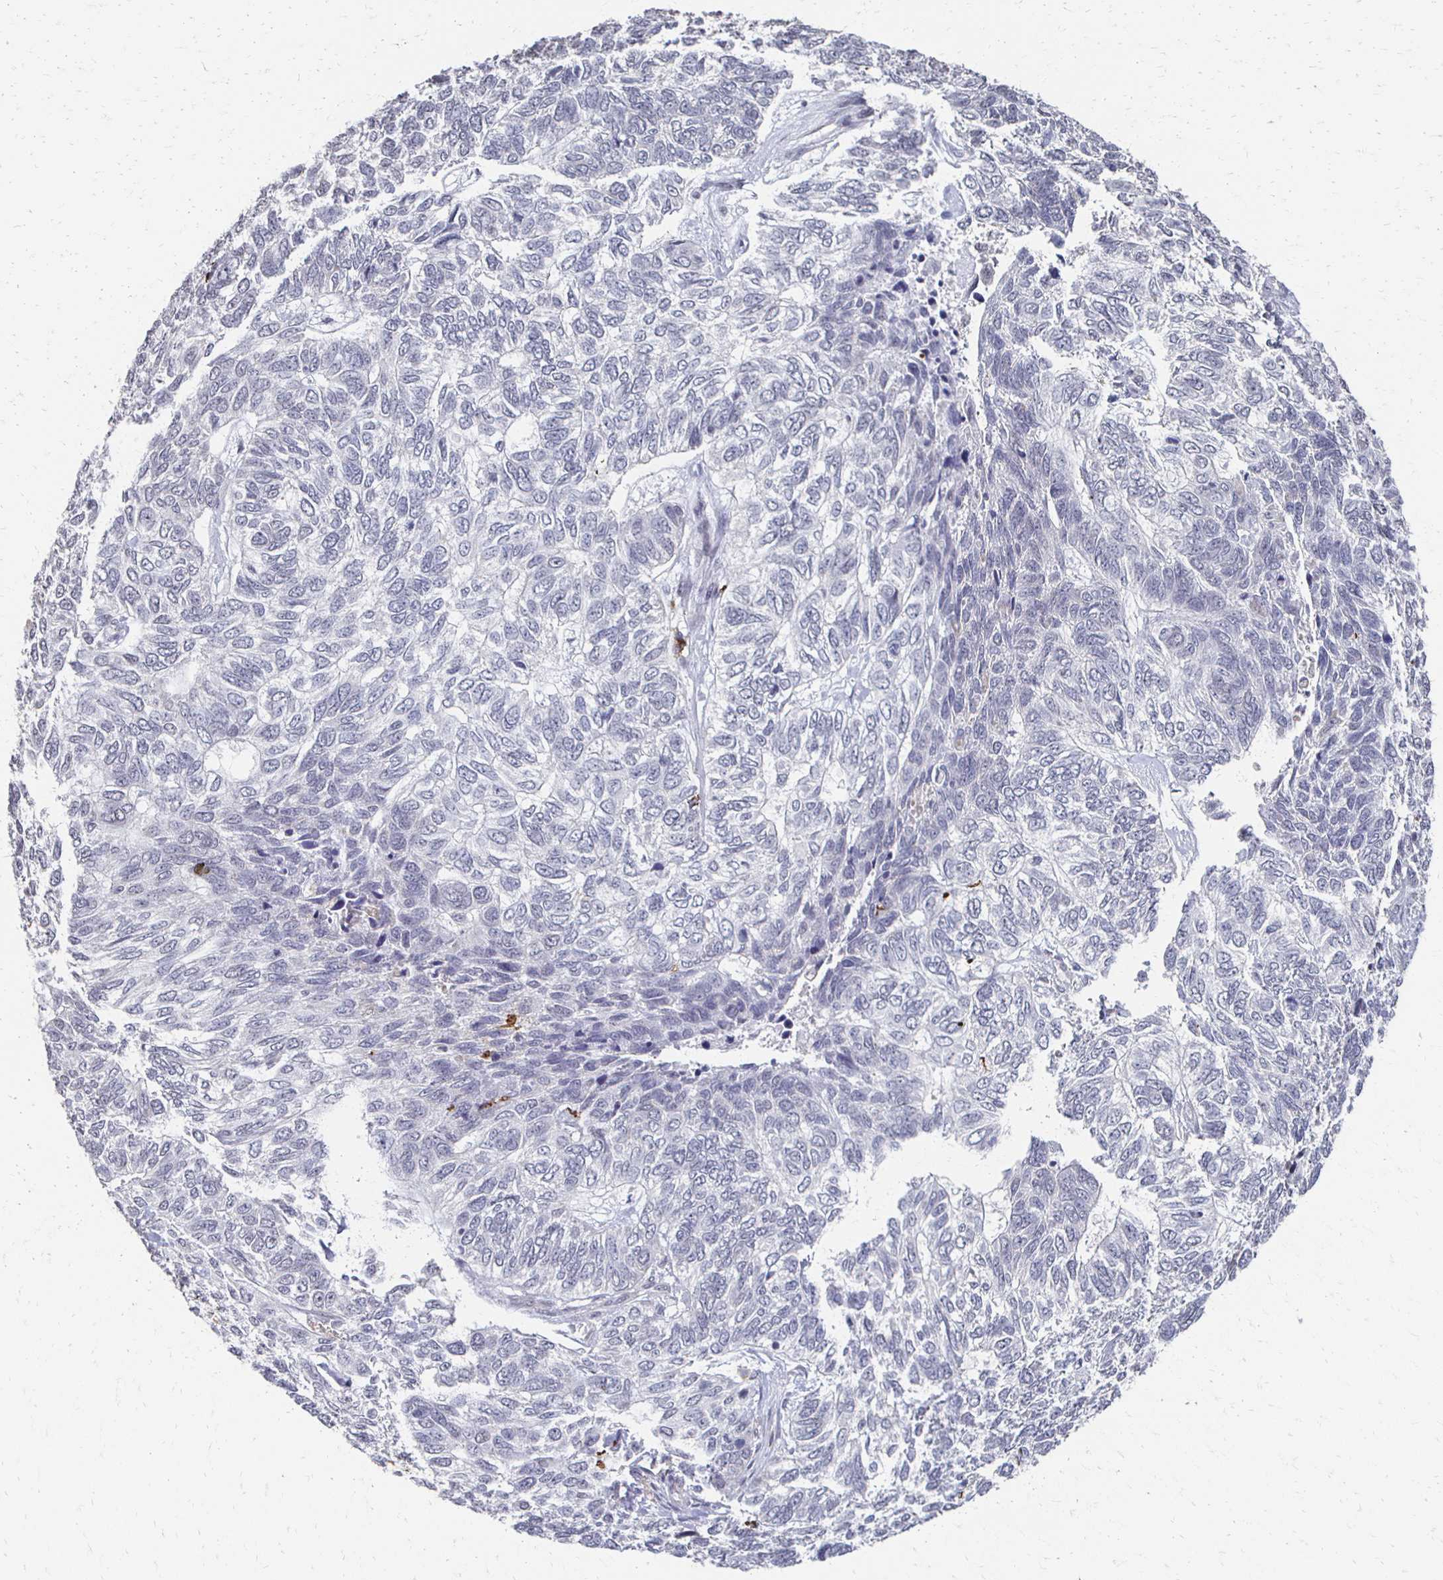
{"staining": {"intensity": "negative", "quantity": "none", "location": "none"}, "tissue": "skin cancer", "cell_type": "Tumor cells", "image_type": "cancer", "snomed": [{"axis": "morphology", "description": "Basal cell carcinoma"}, {"axis": "topography", "description": "Skin"}], "caption": "A high-resolution photomicrograph shows immunohistochemistry staining of skin cancer (basal cell carcinoma), which reveals no significant positivity in tumor cells.", "gene": "DAB1", "patient": {"sex": "female", "age": 65}}